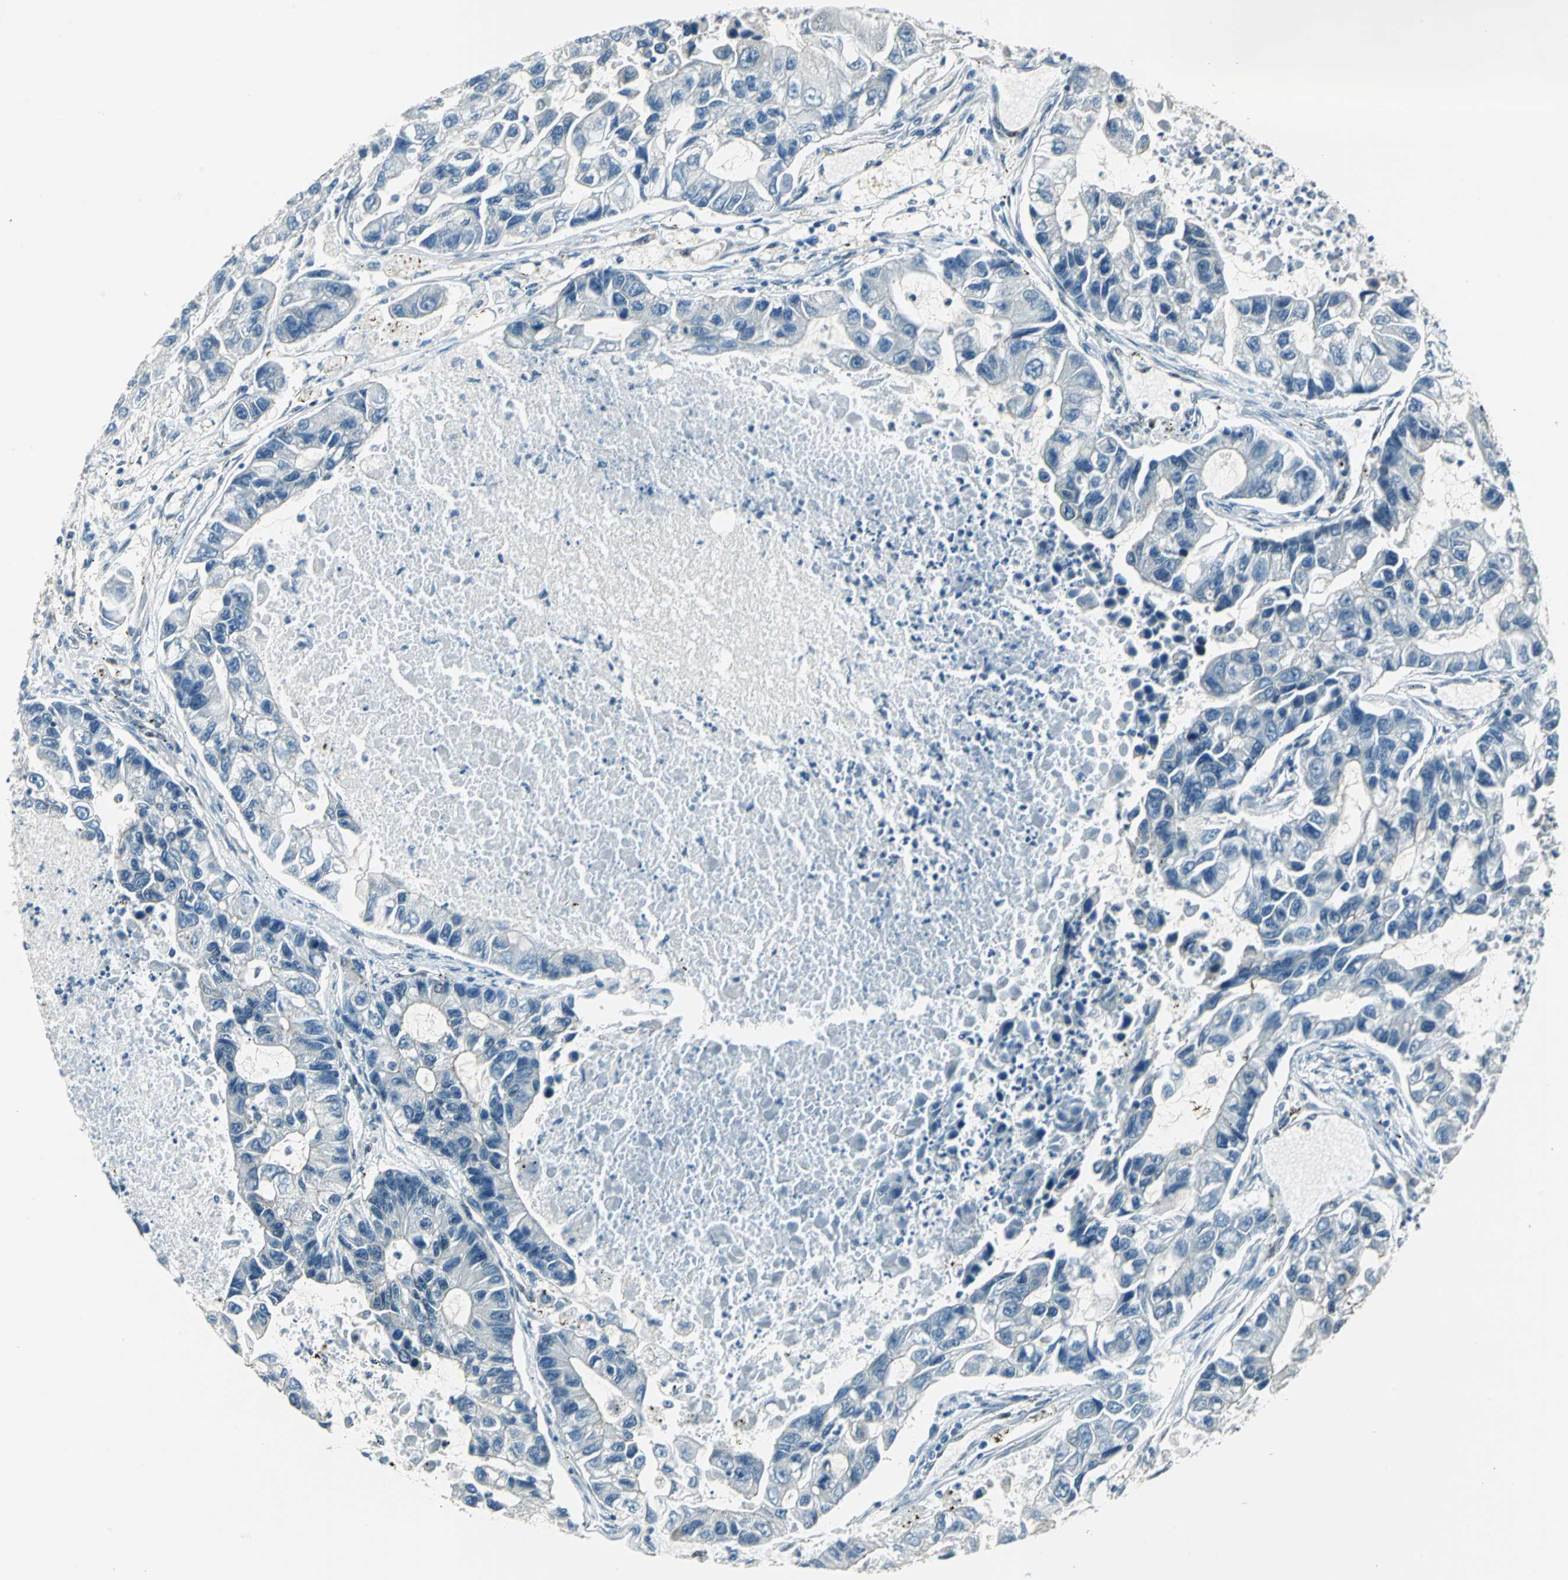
{"staining": {"intensity": "negative", "quantity": "none", "location": "none"}, "tissue": "lung cancer", "cell_type": "Tumor cells", "image_type": "cancer", "snomed": [{"axis": "morphology", "description": "Adenocarcinoma, NOS"}, {"axis": "topography", "description": "Lung"}], "caption": "The photomicrograph reveals no significant positivity in tumor cells of lung adenocarcinoma.", "gene": "NFIA", "patient": {"sex": "female", "age": 51}}